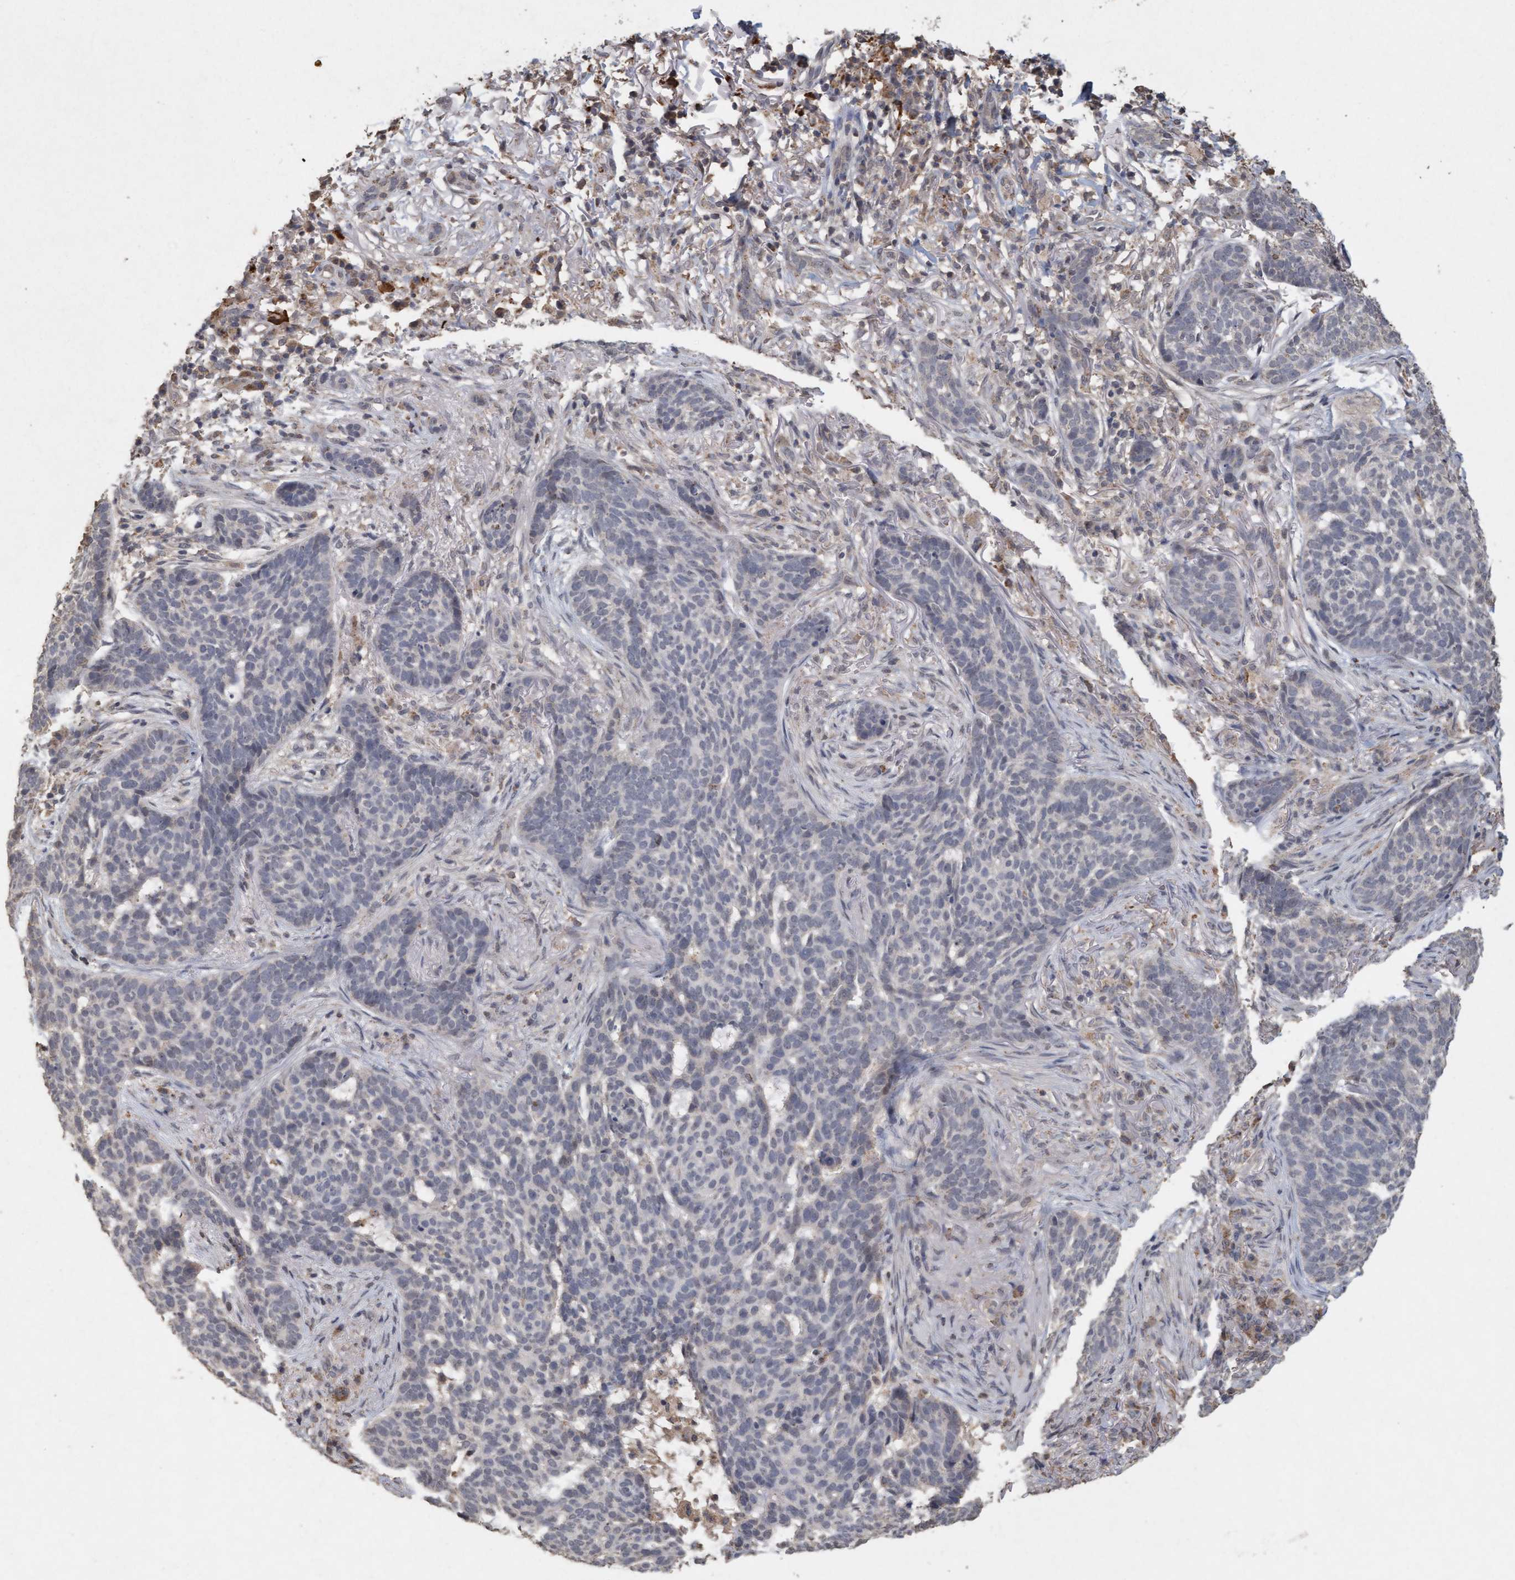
{"staining": {"intensity": "negative", "quantity": "none", "location": "none"}, "tissue": "skin cancer", "cell_type": "Tumor cells", "image_type": "cancer", "snomed": [{"axis": "morphology", "description": "Basal cell carcinoma"}, {"axis": "topography", "description": "Skin"}], "caption": "The histopathology image shows no staining of tumor cells in basal cell carcinoma (skin). The staining is performed using DAB brown chromogen with nuclei counter-stained in using hematoxylin.", "gene": "VSIG8", "patient": {"sex": "male", "age": 85}}